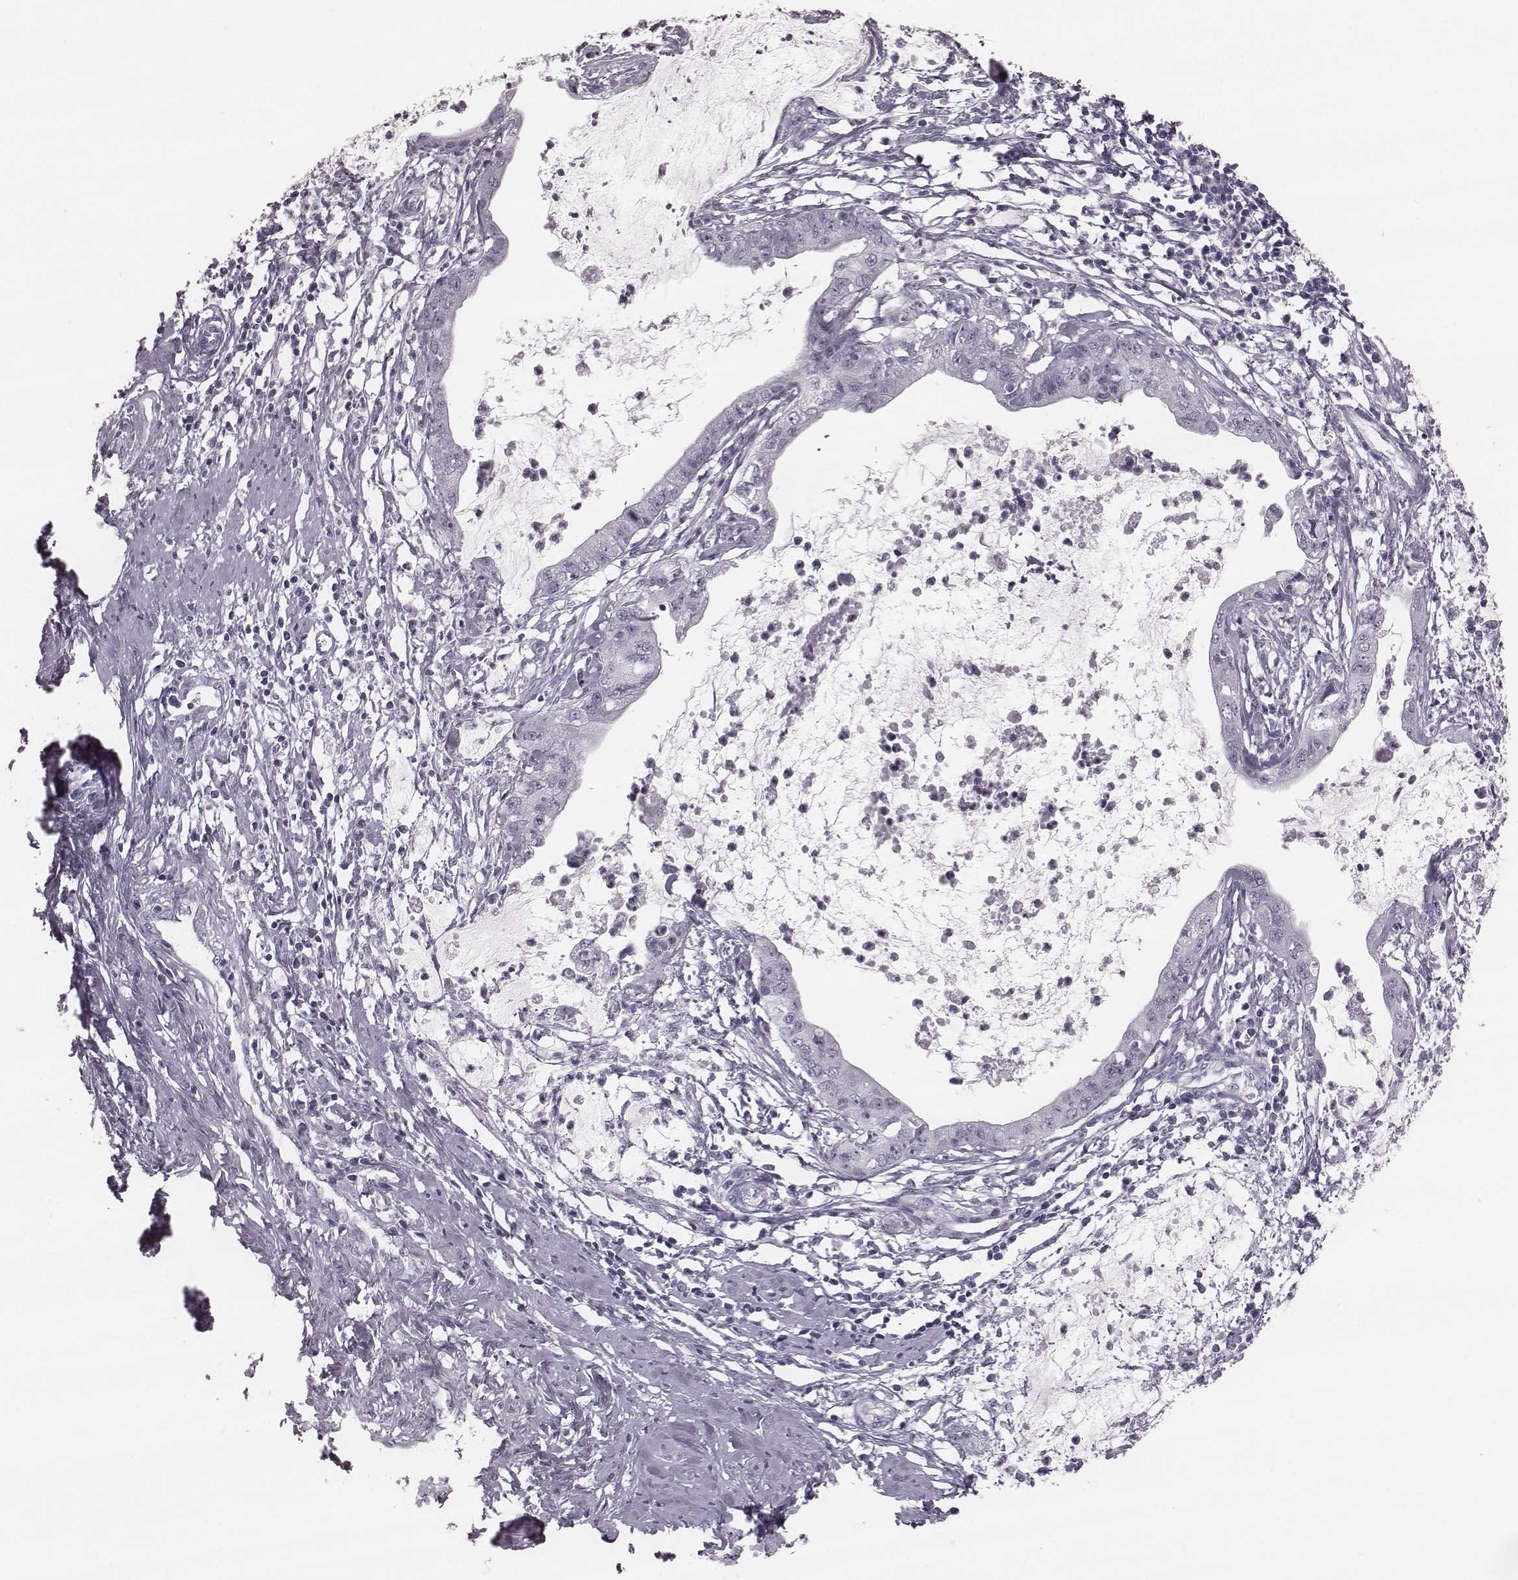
{"staining": {"intensity": "negative", "quantity": "none", "location": "none"}, "tissue": "cervical cancer", "cell_type": "Tumor cells", "image_type": "cancer", "snomed": [{"axis": "morphology", "description": "Normal tissue, NOS"}, {"axis": "morphology", "description": "Adenocarcinoma, NOS"}, {"axis": "topography", "description": "Cervix"}], "caption": "Image shows no protein positivity in tumor cells of cervical cancer (adenocarcinoma) tissue.", "gene": "KRT74", "patient": {"sex": "female", "age": 38}}